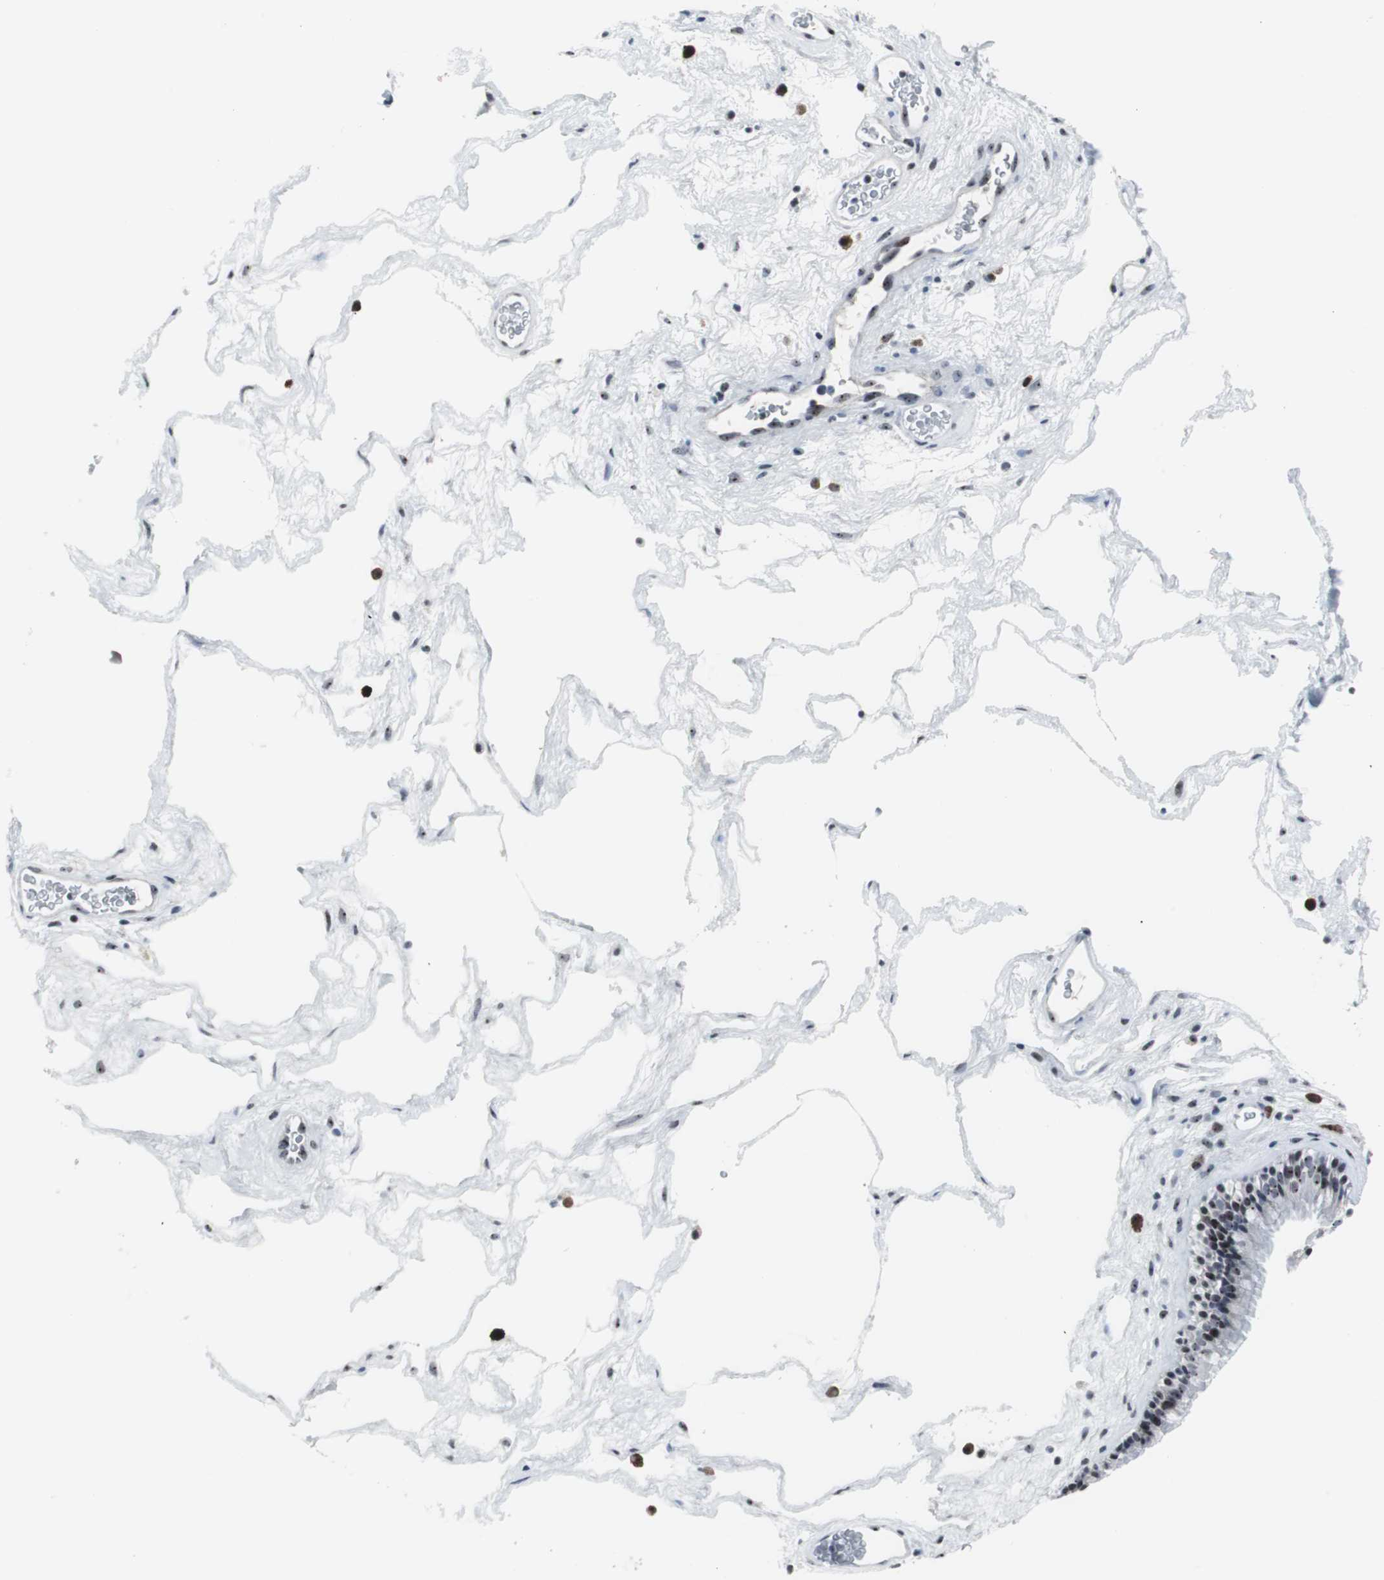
{"staining": {"intensity": "moderate", "quantity": ">75%", "location": "nuclear"}, "tissue": "nasopharynx", "cell_type": "Respiratory epithelial cells", "image_type": "normal", "snomed": [{"axis": "morphology", "description": "Normal tissue, NOS"}, {"axis": "morphology", "description": "Inflammation, NOS"}, {"axis": "topography", "description": "Nasopharynx"}], "caption": "Immunohistochemical staining of unremarkable human nasopharynx demonstrates medium levels of moderate nuclear positivity in approximately >75% of respiratory epithelial cells.", "gene": "DOK1", "patient": {"sex": "male", "age": 48}}